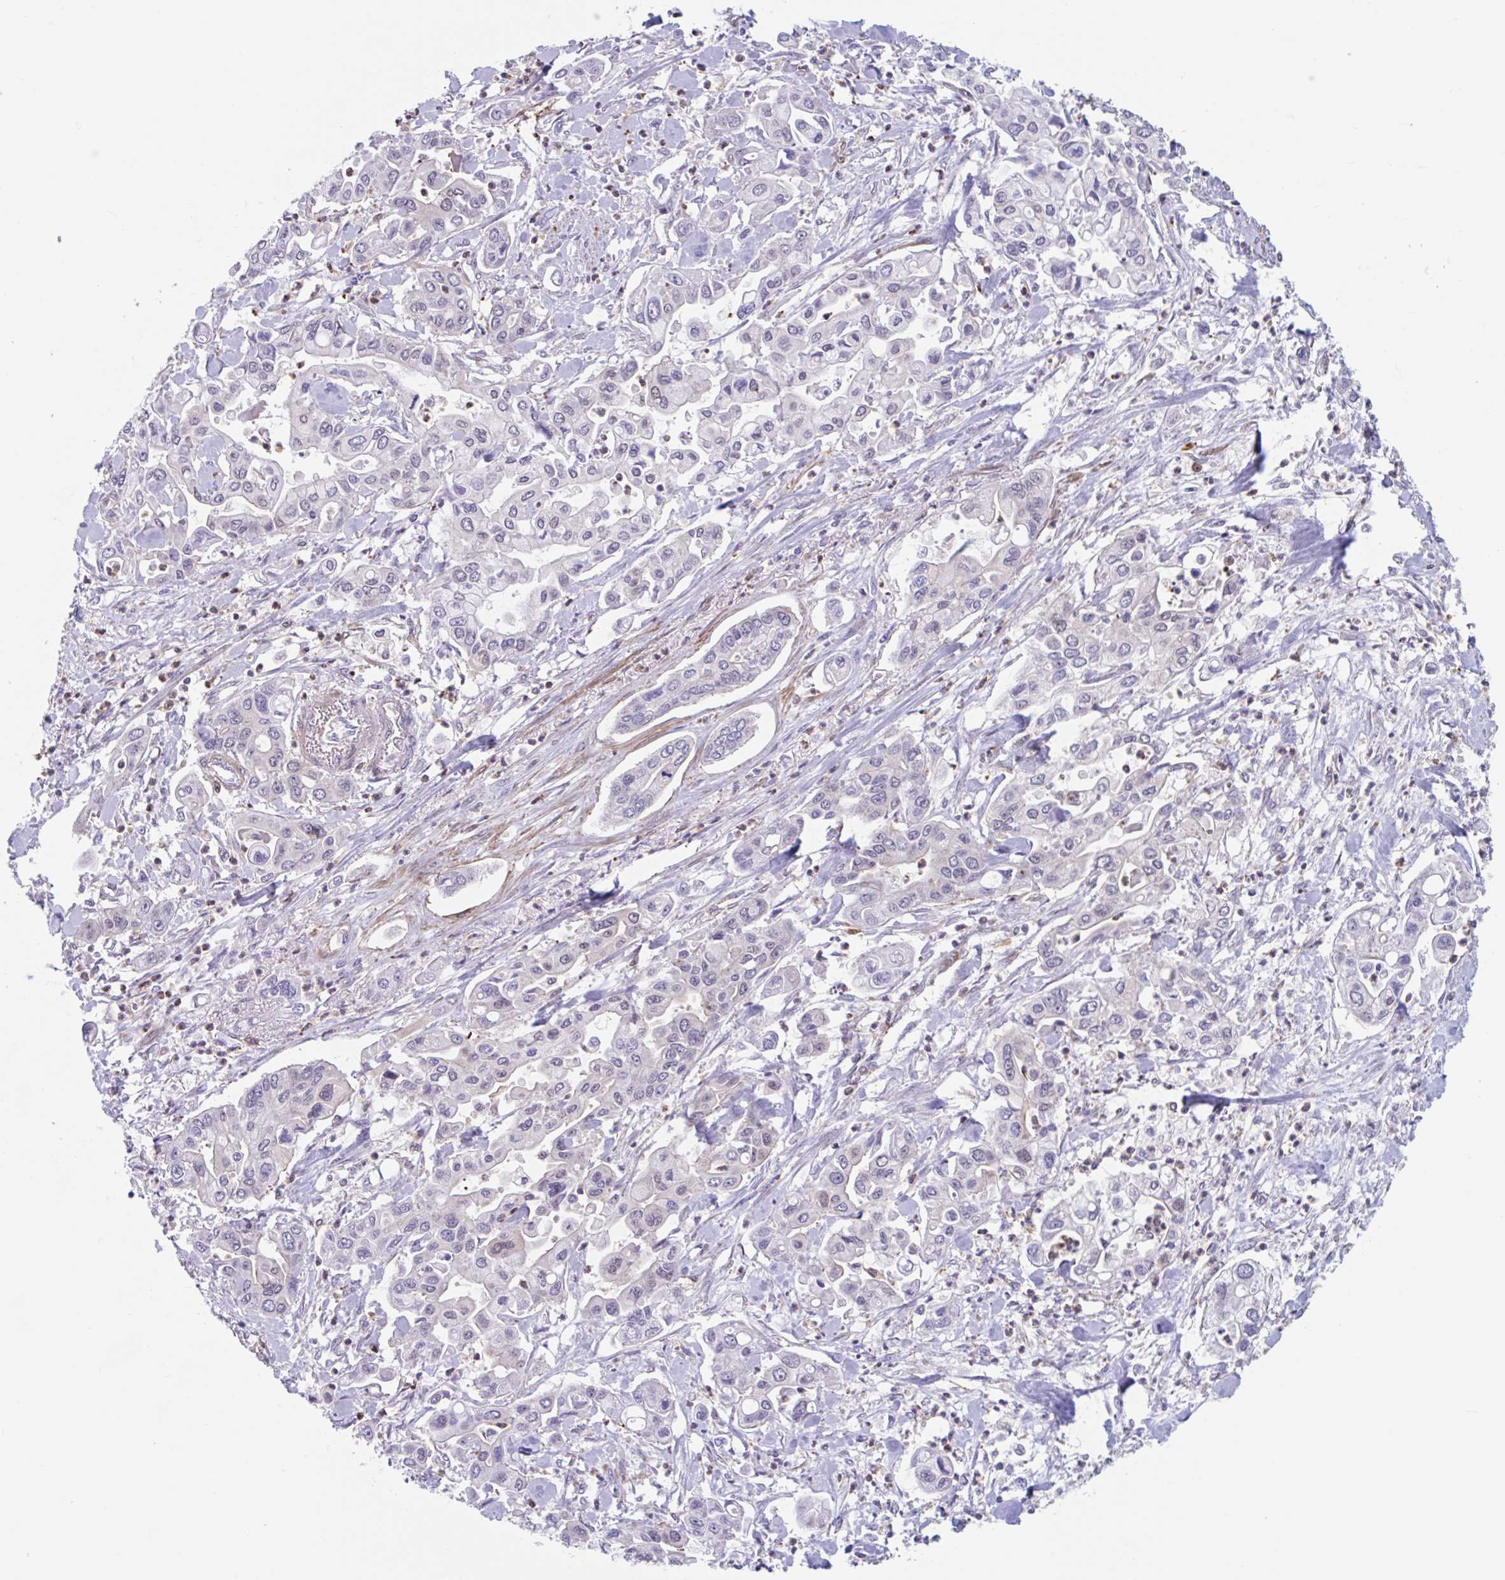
{"staining": {"intensity": "negative", "quantity": "none", "location": "none"}, "tissue": "pancreatic cancer", "cell_type": "Tumor cells", "image_type": "cancer", "snomed": [{"axis": "morphology", "description": "Adenocarcinoma, NOS"}, {"axis": "topography", "description": "Pancreas"}], "caption": "DAB immunohistochemical staining of human pancreatic cancer (adenocarcinoma) shows no significant positivity in tumor cells.", "gene": "EFHD1", "patient": {"sex": "male", "age": 62}}